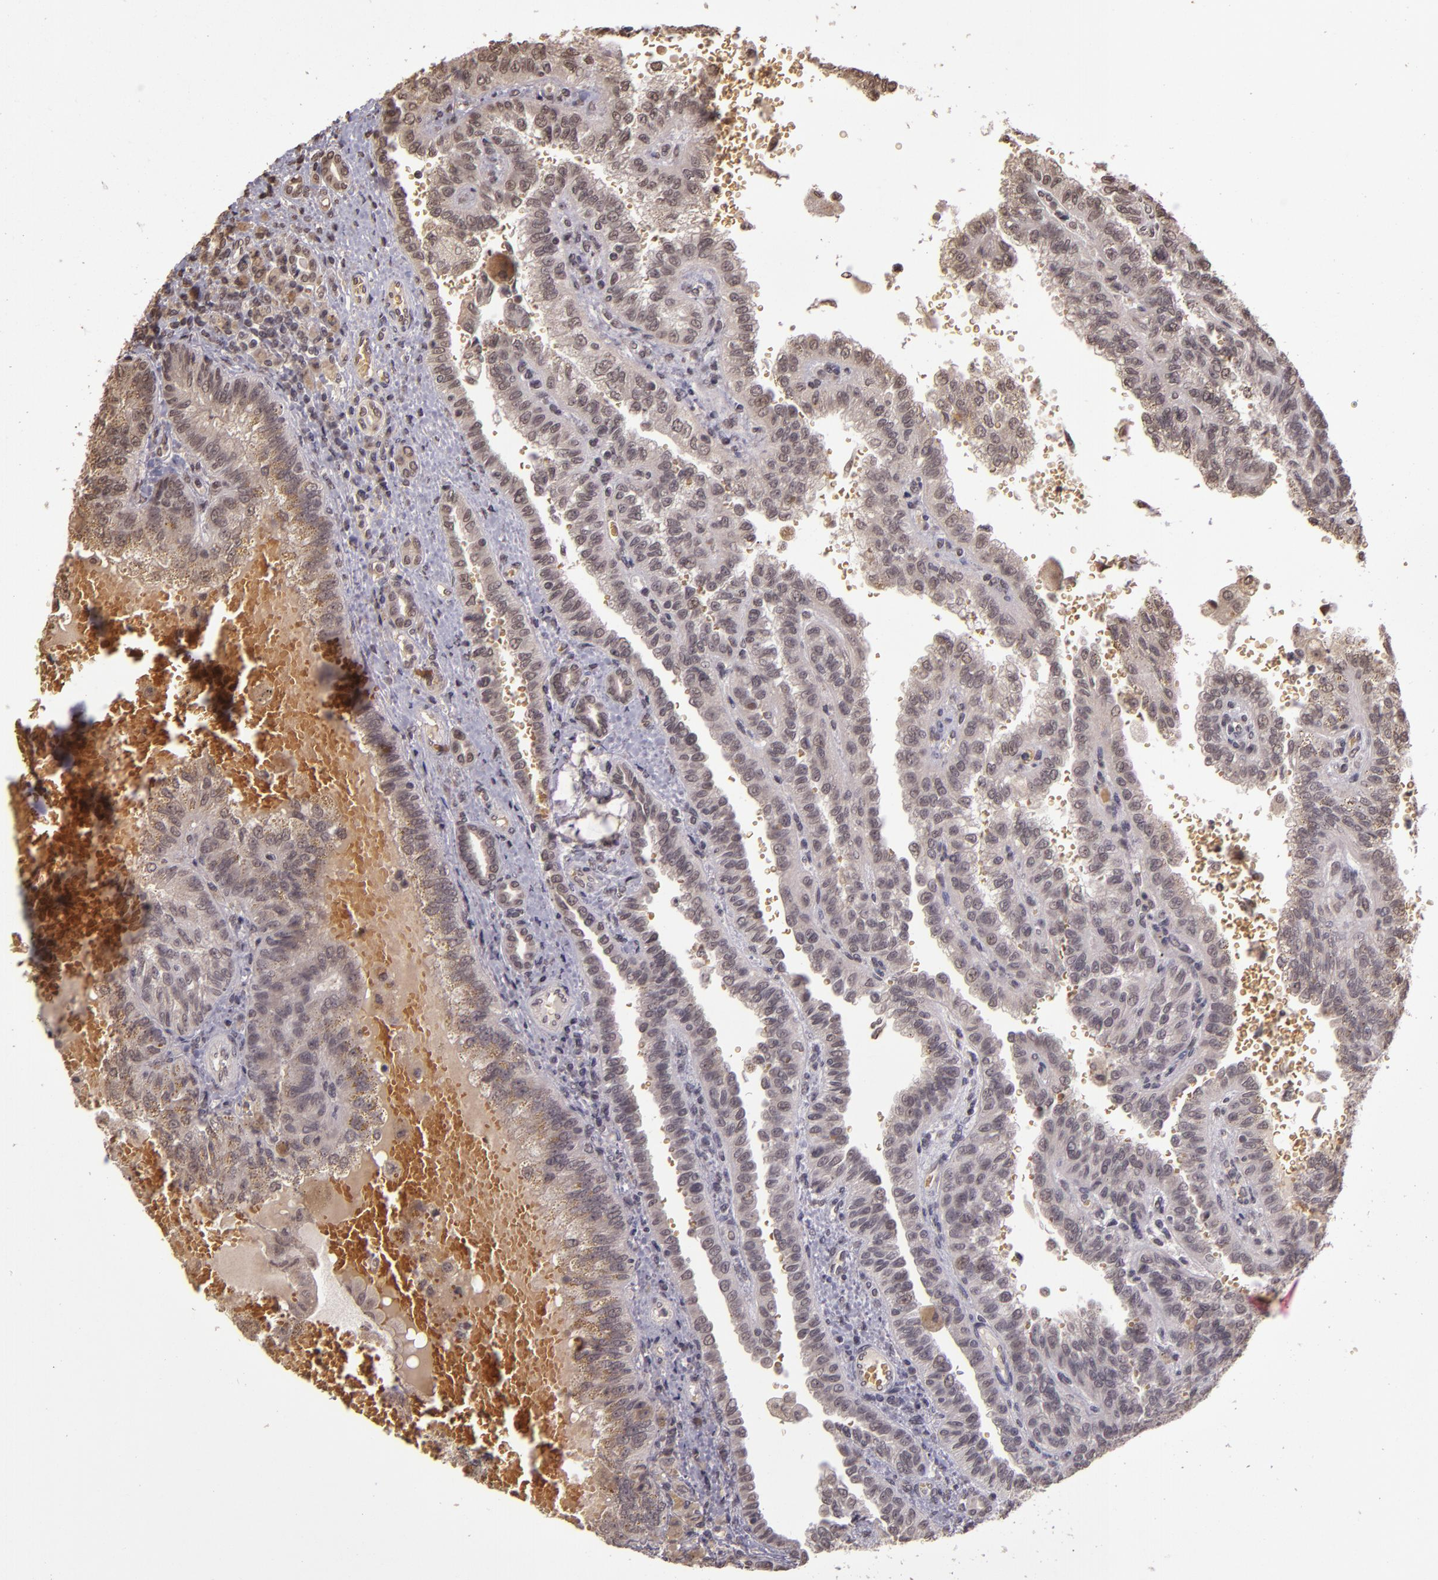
{"staining": {"intensity": "negative", "quantity": "none", "location": "none"}, "tissue": "renal cancer", "cell_type": "Tumor cells", "image_type": "cancer", "snomed": [{"axis": "morphology", "description": "Inflammation, NOS"}, {"axis": "morphology", "description": "Adenocarcinoma, NOS"}, {"axis": "topography", "description": "Kidney"}], "caption": "The micrograph reveals no staining of tumor cells in renal cancer (adenocarcinoma). (DAB (3,3'-diaminobenzidine) IHC with hematoxylin counter stain).", "gene": "CUL1", "patient": {"sex": "male", "age": 68}}